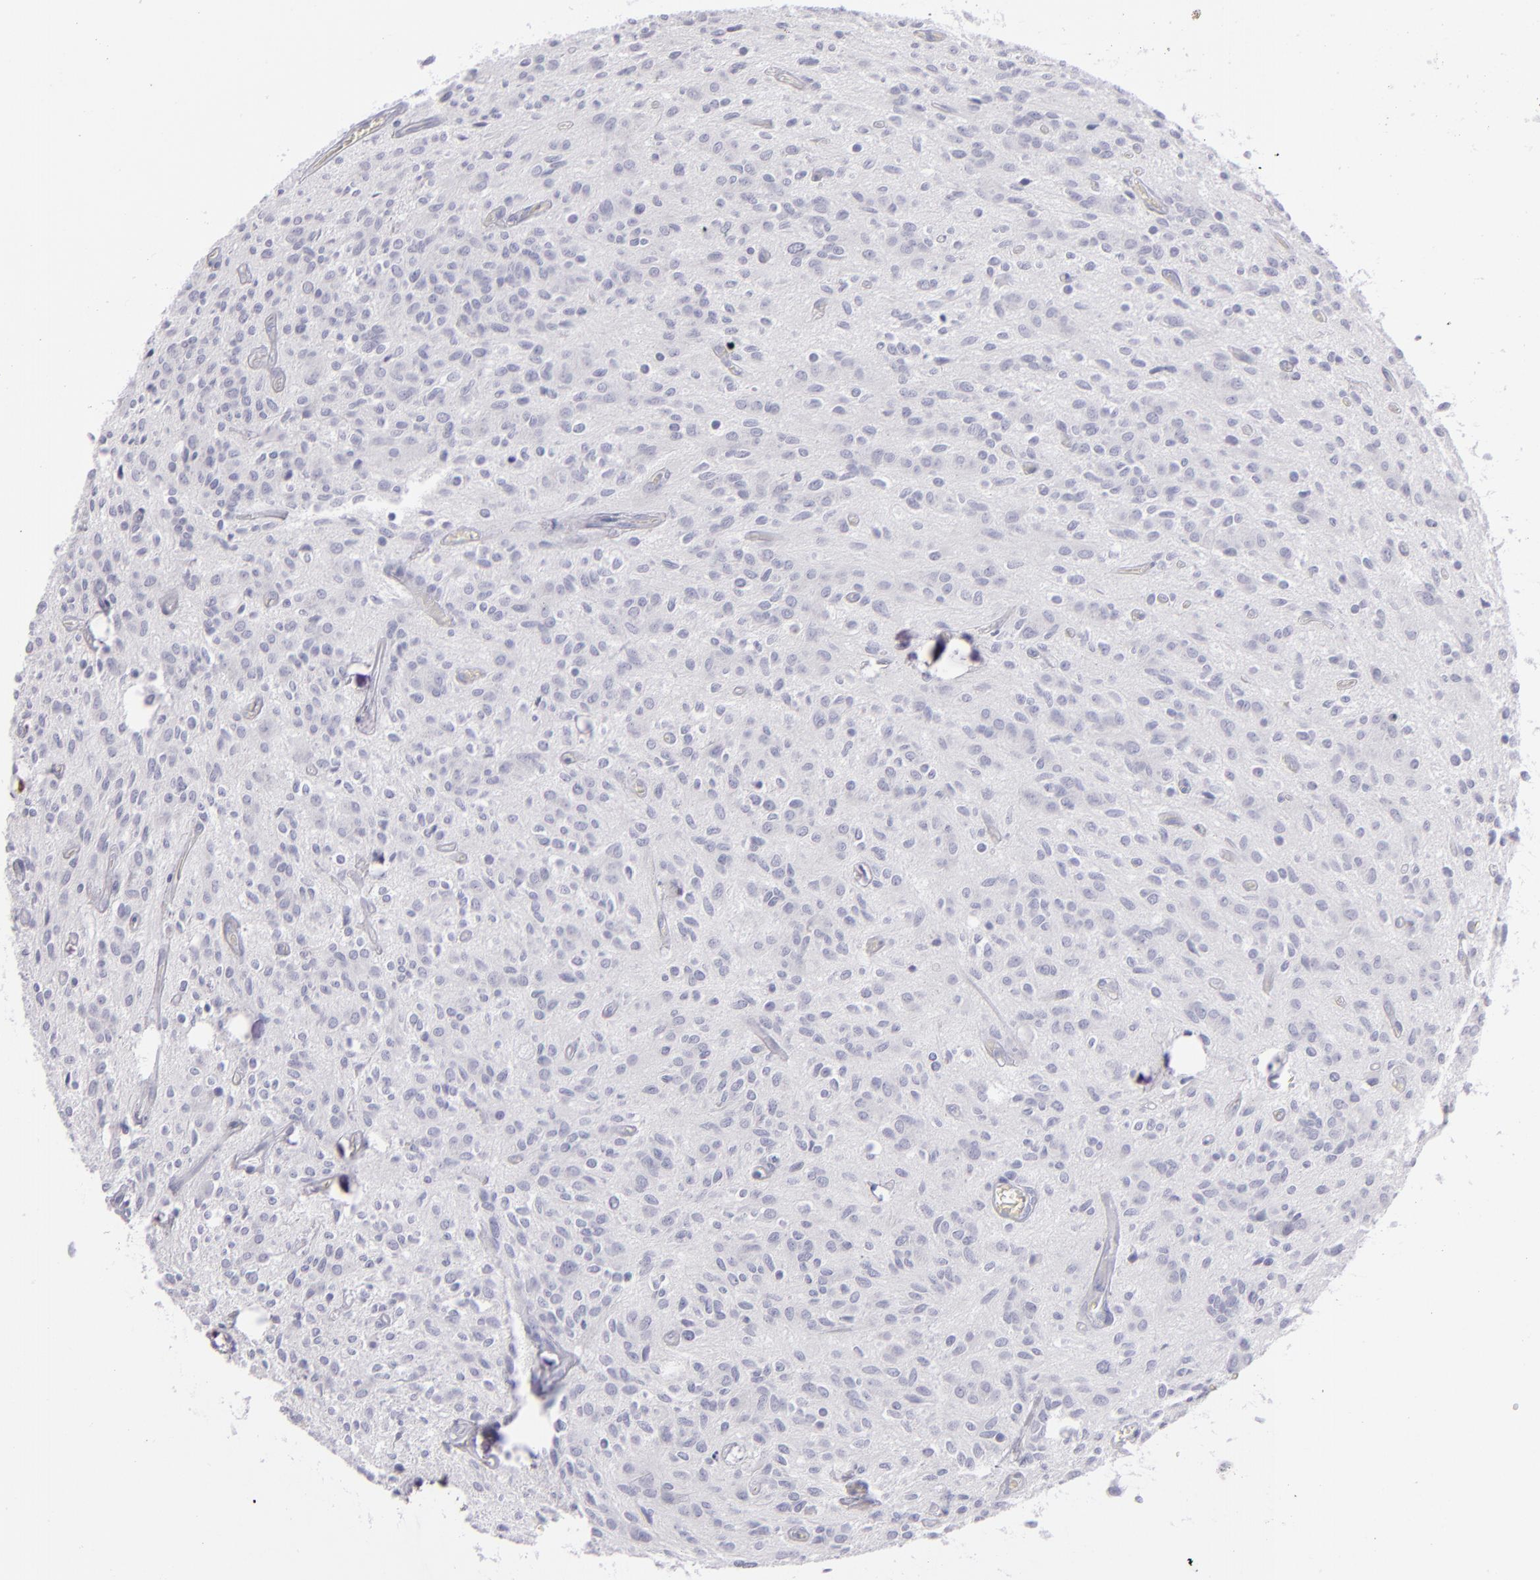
{"staining": {"intensity": "negative", "quantity": "none", "location": "none"}, "tissue": "glioma", "cell_type": "Tumor cells", "image_type": "cancer", "snomed": [{"axis": "morphology", "description": "Glioma, malignant, Low grade"}, {"axis": "topography", "description": "Brain"}], "caption": "A photomicrograph of glioma stained for a protein demonstrates no brown staining in tumor cells.", "gene": "MYH11", "patient": {"sex": "female", "age": 15}}